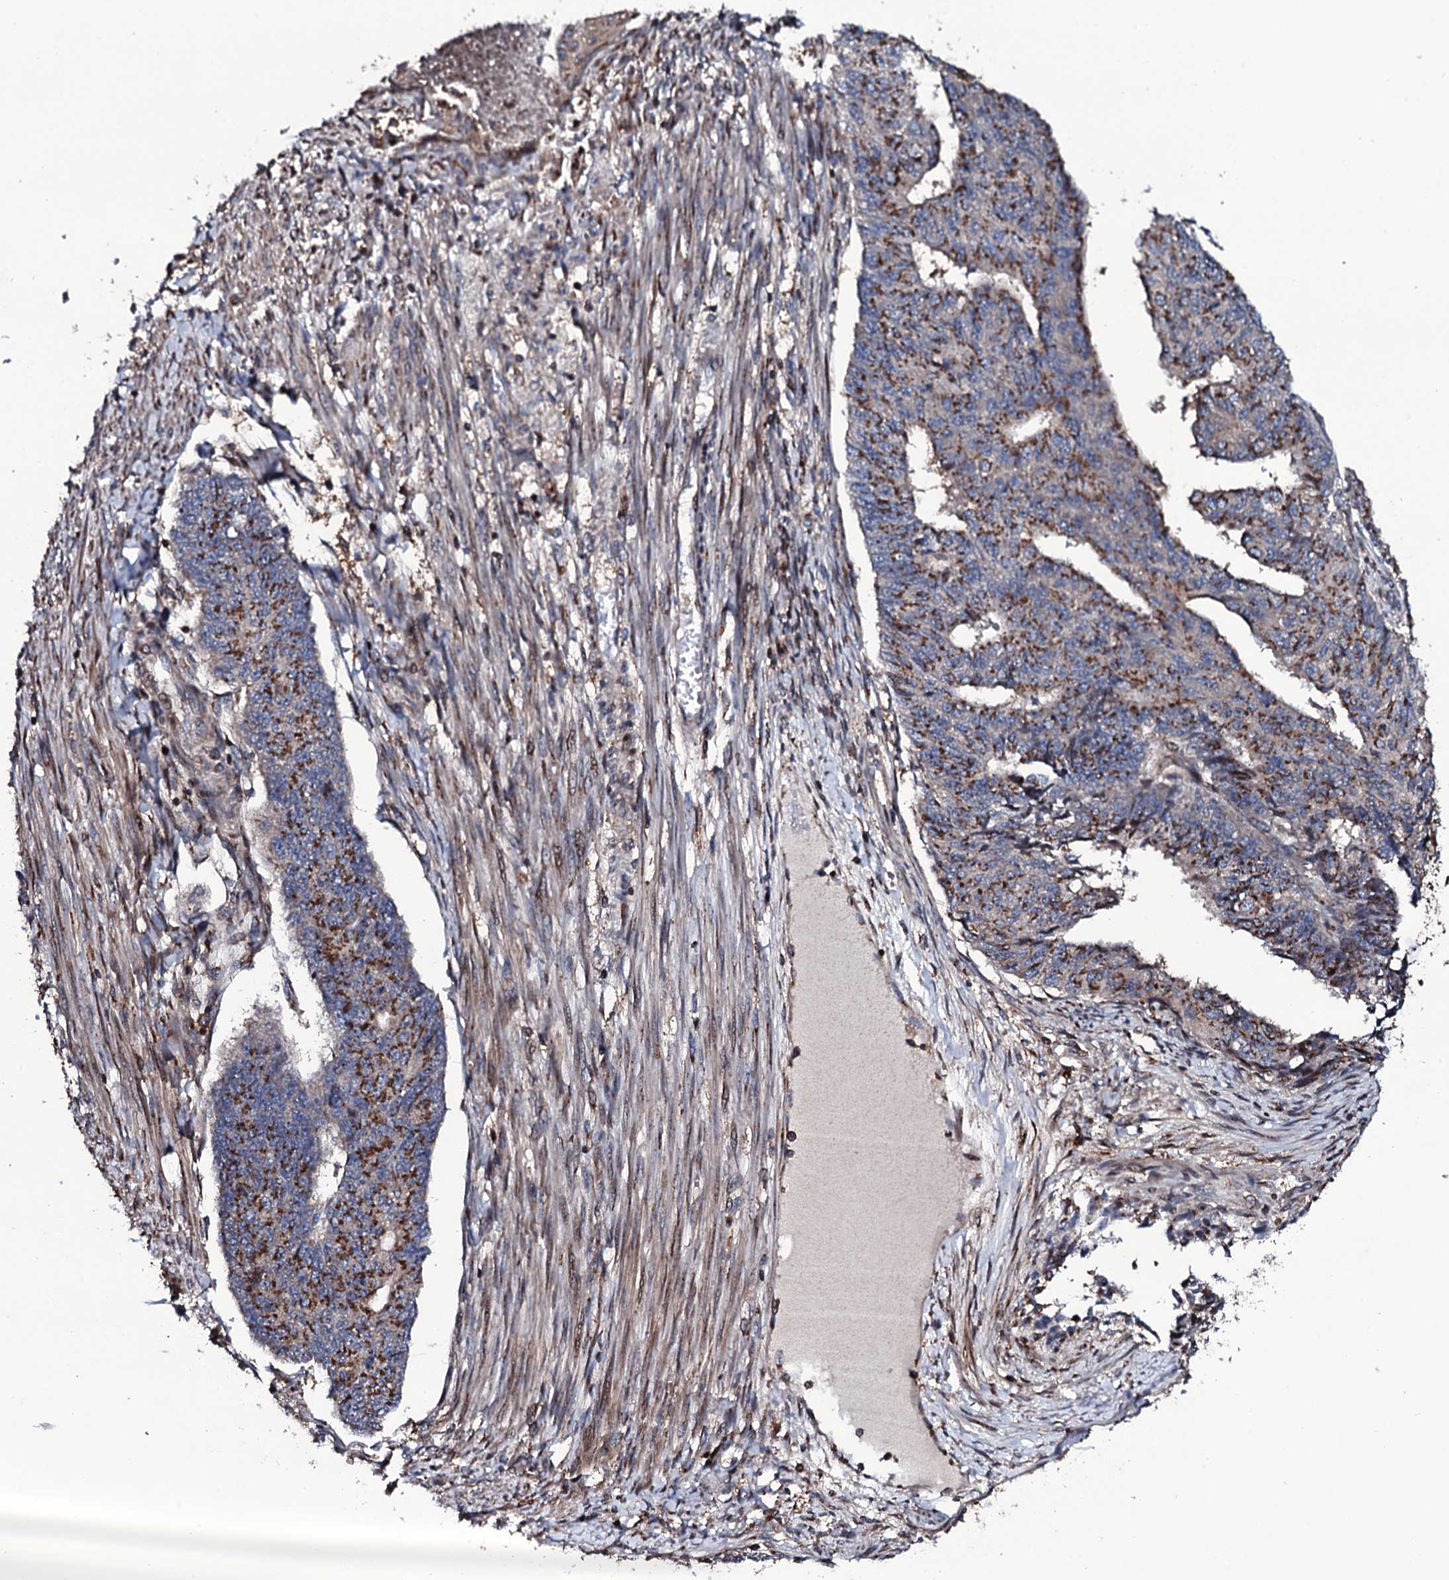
{"staining": {"intensity": "moderate", "quantity": "25%-75%", "location": "cytoplasmic/membranous"}, "tissue": "endometrial cancer", "cell_type": "Tumor cells", "image_type": "cancer", "snomed": [{"axis": "morphology", "description": "Adenocarcinoma, NOS"}, {"axis": "topography", "description": "Endometrium"}], "caption": "Immunohistochemistry of adenocarcinoma (endometrial) demonstrates medium levels of moderate cytoplasmic/membranous staining in approximately 25%-75% of tumor cells.", "gene": "PLET1", "patient": {"sex": "female", "age": 32}}